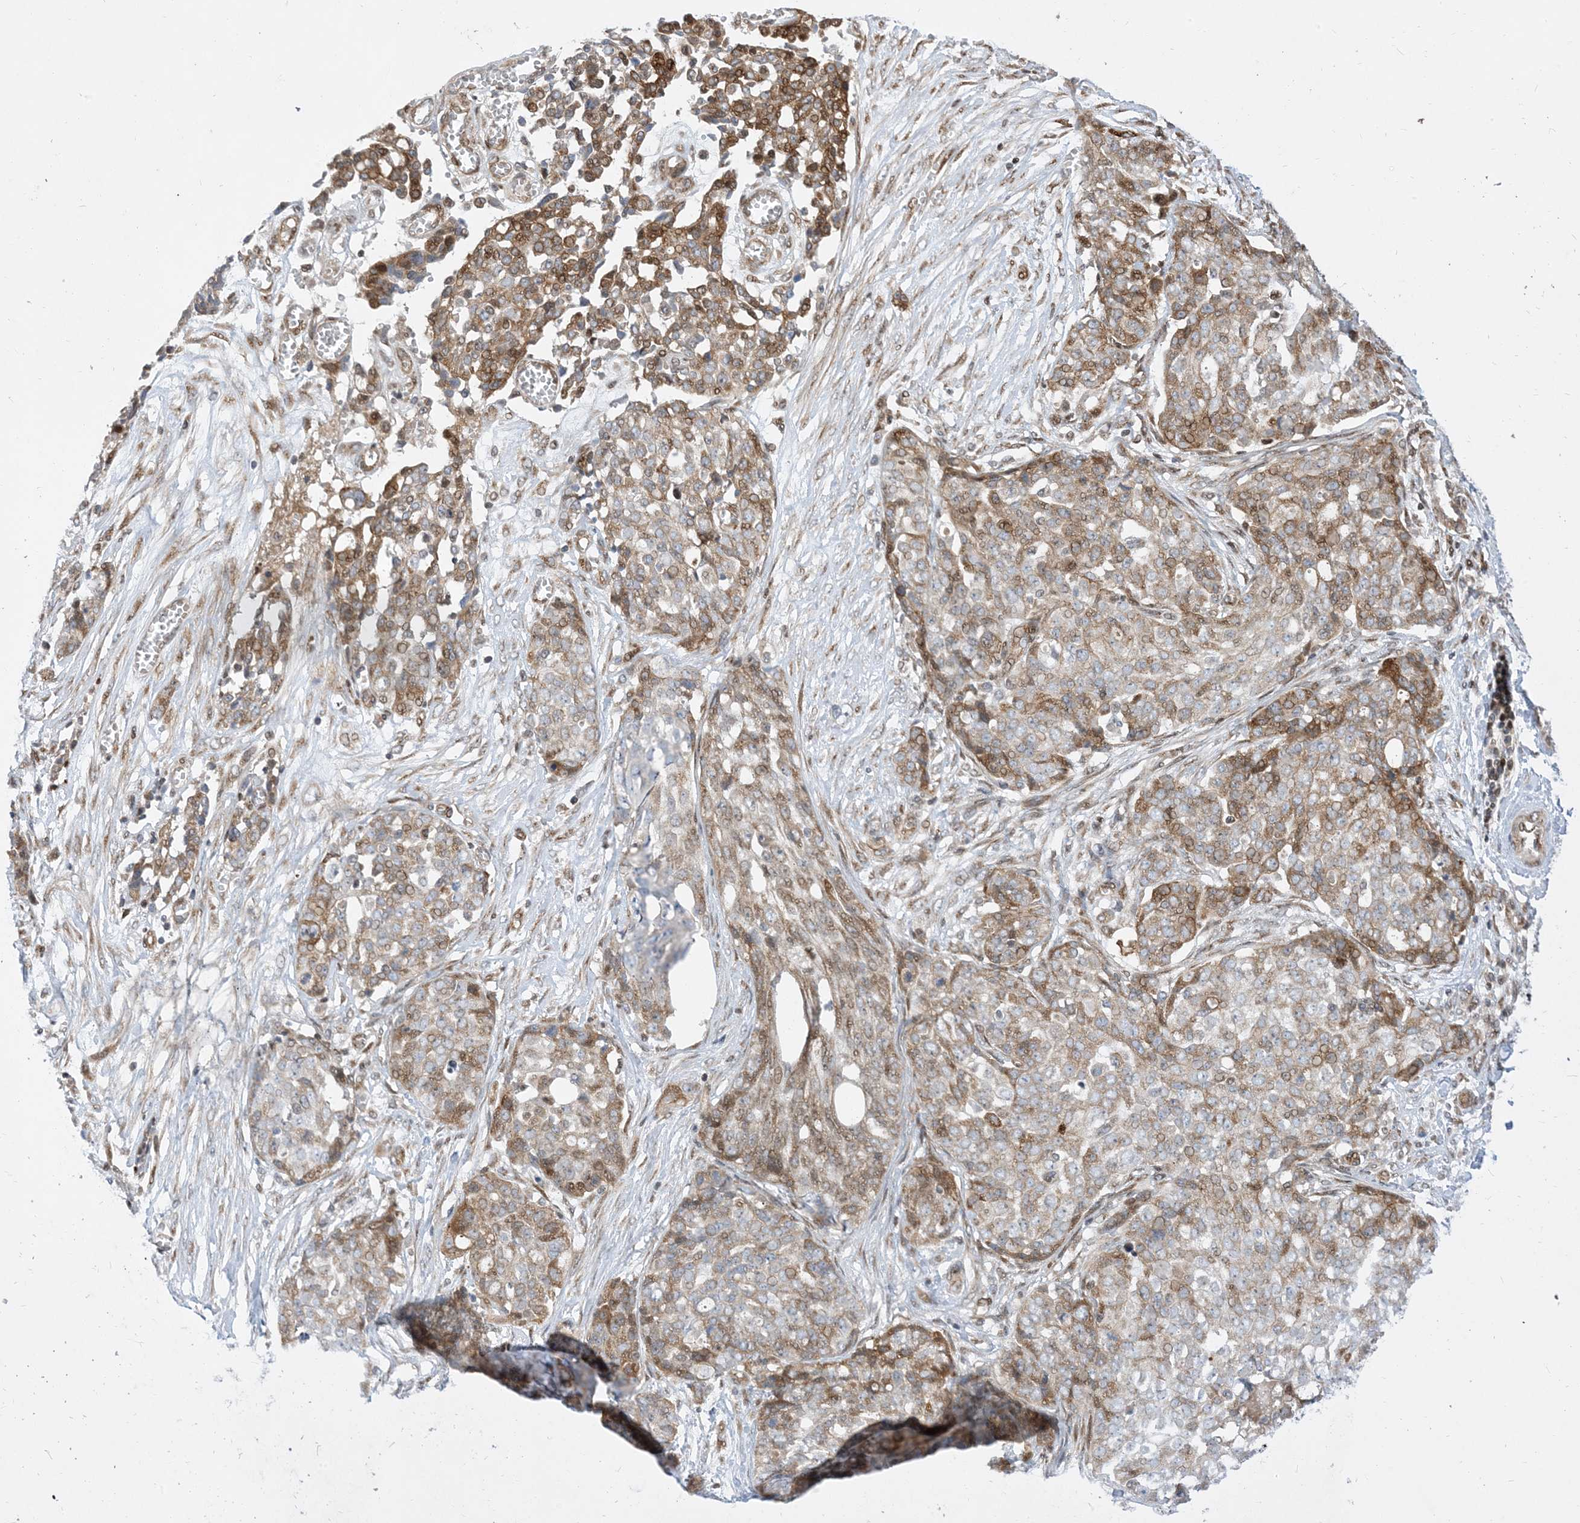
{"staining": {"intensity": "moderate", "quantity": "25%-75%", "location": "cytoplasmic/membranous"}, "tissue": "ovarian cancer", "cell_type": "Tumor cells", "image_type": "cancer", "snomed": [{"axis": "morphology", "description": "Cystadenocarcinoma, serous, NOS"}, {"axis": "topography", "description": "Soft tissue"}, {"axis": "topography", "description": "Ovary"}], "caption": "An IHC image of neoplastic tissue is shown. Protein staining in brown shows moderate cytoplasmic/membranous positivity in ovarian serous cystadenocarcinoma within tumor cells. (DAB IHC, brown staining for protein, blue staining for nuclei).", "gene": "TYSND1", "patient": {"sex": "female", "age": 57}}